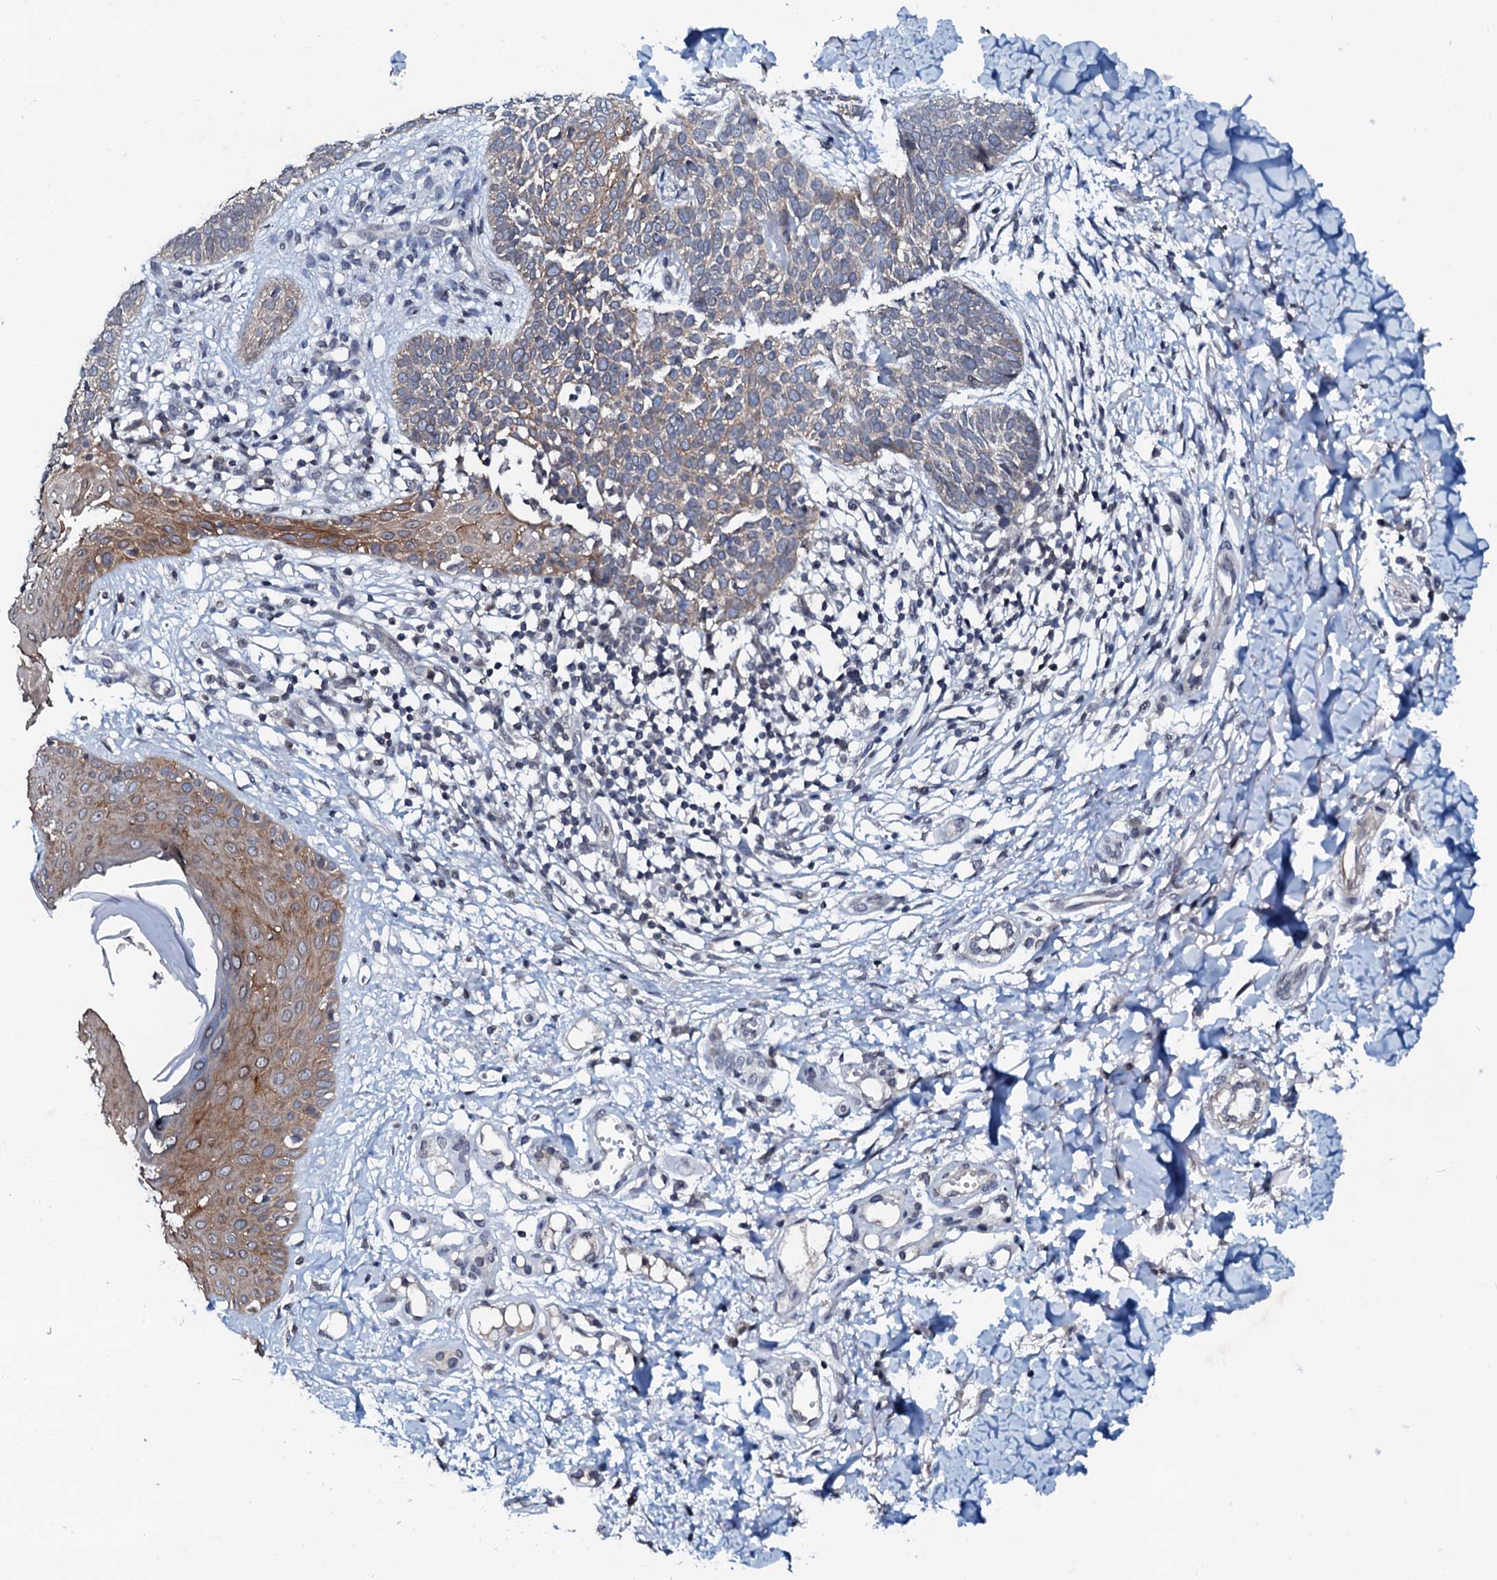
{"staining": {"intensity": "weak", "quantity": "<25%", "location": "cytoplasmic/membranous"}, "tissue": "skin cancer", "cell_type": "Tumor cells", "image_type": "cancer", "snomed": [{"axis": "morphology", "description": "Basal cell carcinoma"}, {"axis": "topography", "description": "Skin"}], "caption": "Micrograph shows no significant protein expression in tumor cells of skin cancer.", "gene": "SNTA1", "patient": {"sex": "female", "age": 64}}